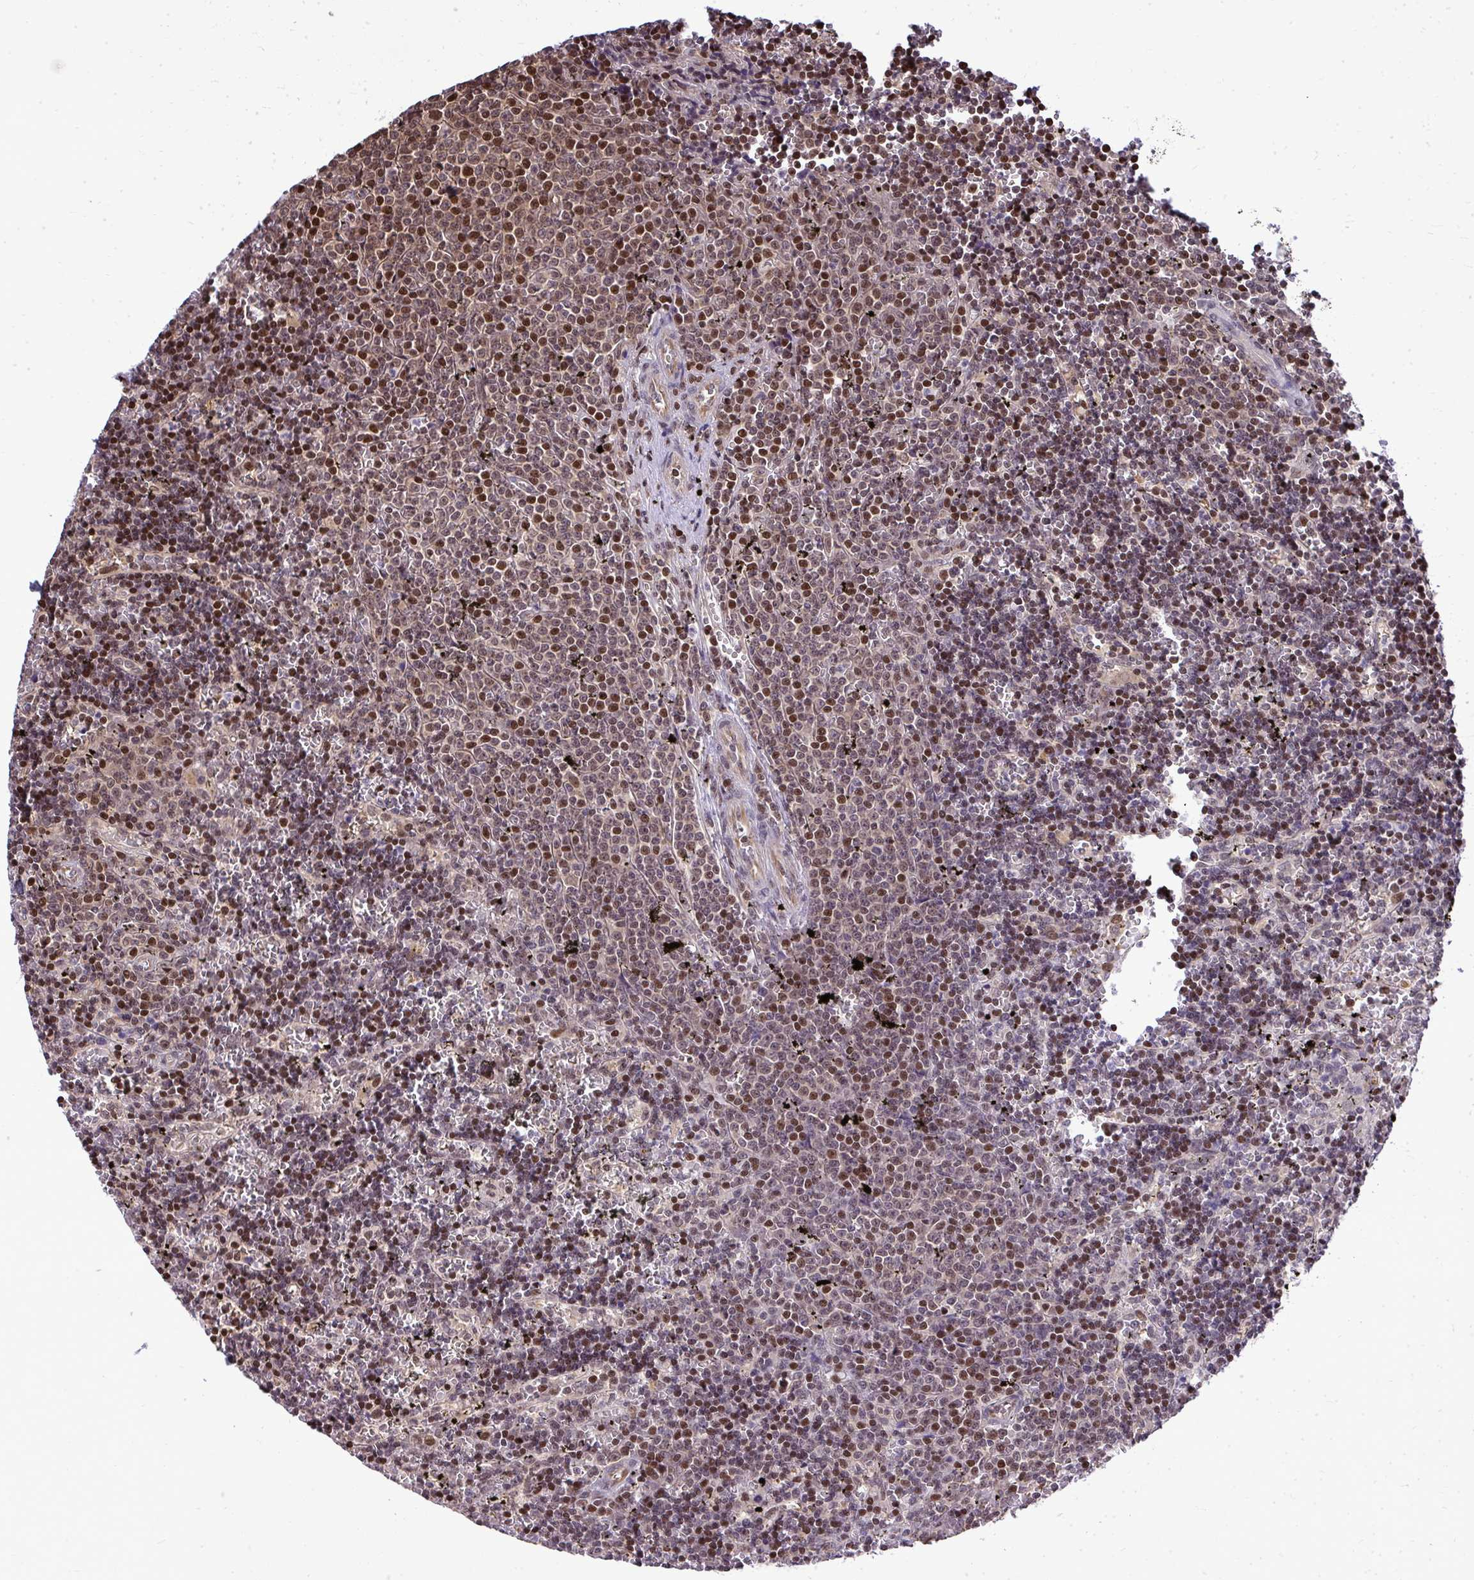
{"staining": {"intensity": "moderate", "quantity": "25%-75%", "location": "nuclear"}, "tissue": "lymphoma", "cell_type": "Tumor cells", "image_type": "cancer", "snomed": [{"axis": "morphology", "description": "Malignant lymphoma, non-Hodgkin's type, Low grade"}, {"axis": "topography", "description": "Spleen"}], "caption": "There is medium levels of moderate nuclear staining in tumor cells of low-grade malignant lymphoma, non-Hodgkin's type, as demonstrated by immunohistochemical staining (brown color).", "gene": "PIGY", "patient": {"sex": "male", "age": 60}}